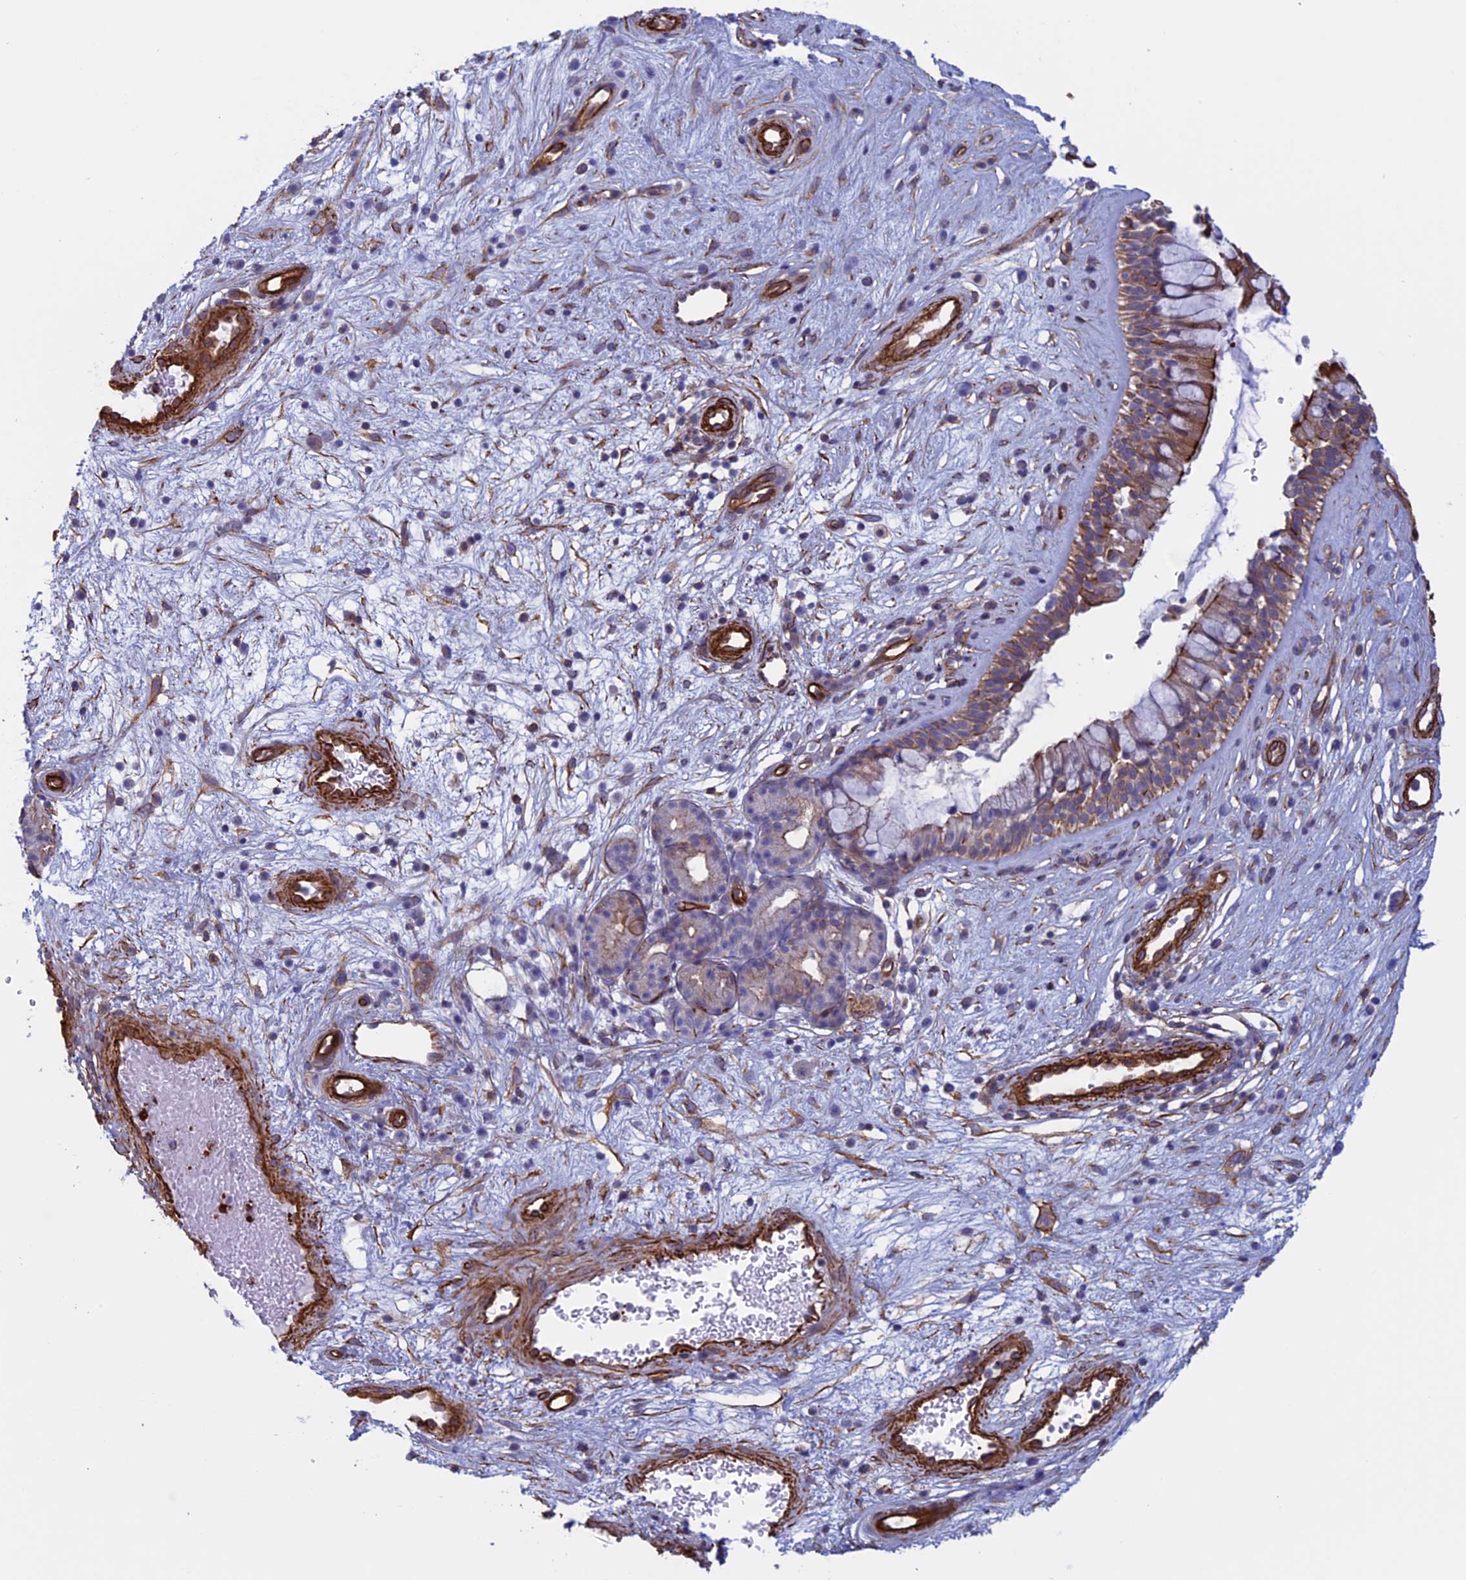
{"staining": {"intensity": "moderate", "quantity": "25%-75%", "location": "cytoplasmic/membranous"}, "tissue": "nasopharynx", "cell_type": "Respiratory epithelial cells", "image_type": "normal", "snomed": [{"axis": "morphology", "description": "Normal tissue, NOS"}, {"axis": "topography", "description": "Nasopharynx"}], "caption": "Human nasopharynx stained for a protein (brown) demonstrates moderate cytoplasmic/membranous positive staining in approximately 25%-75% of respiratory epithelial cells.", "gene": "ANGPTL2", "patient": {"sex": "male", "age": 32}}